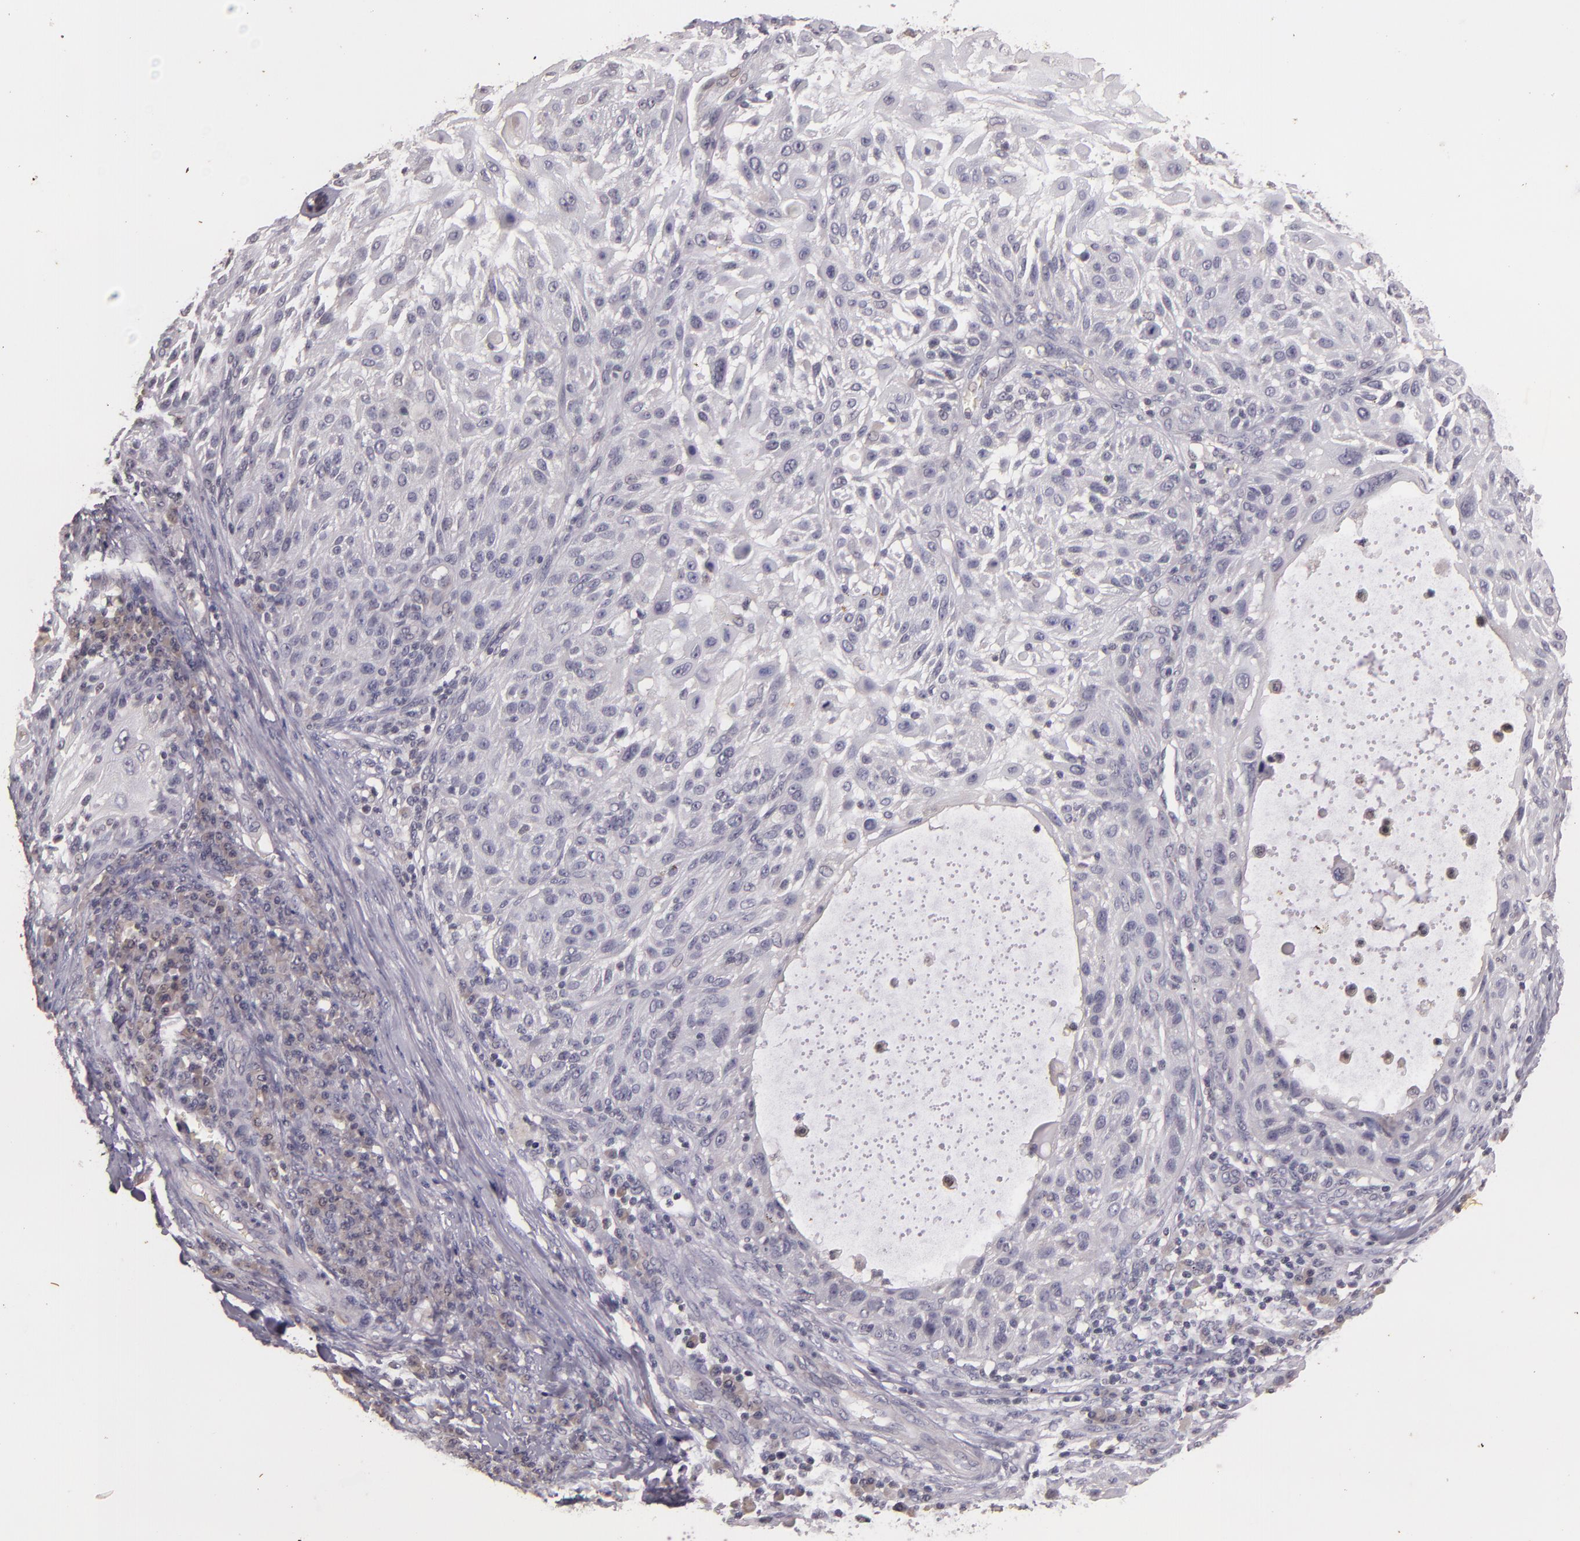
{"staining": {"intensity": "negative", "quantity": "none", "location": "none"}, "tissue": "skin cancer", "cell_type": "Tumor cells", "image_type": "cancer", "snomed": [{"axis": "morphology", "description": "Squamous cell carcinoma, NOS"}, {"axis": "topography", "description": "Skin"}], "caption": "Histopathology image shows no significant protein positivity in tumor cells of skin cancer (squamous cell carcinoma). (Brightfield microscopy of DAB (3,3'-diaminobenzidine) IHC at high magnification).", "gene": "TFF1", "patient": {"sex": "female", "age": 89}}